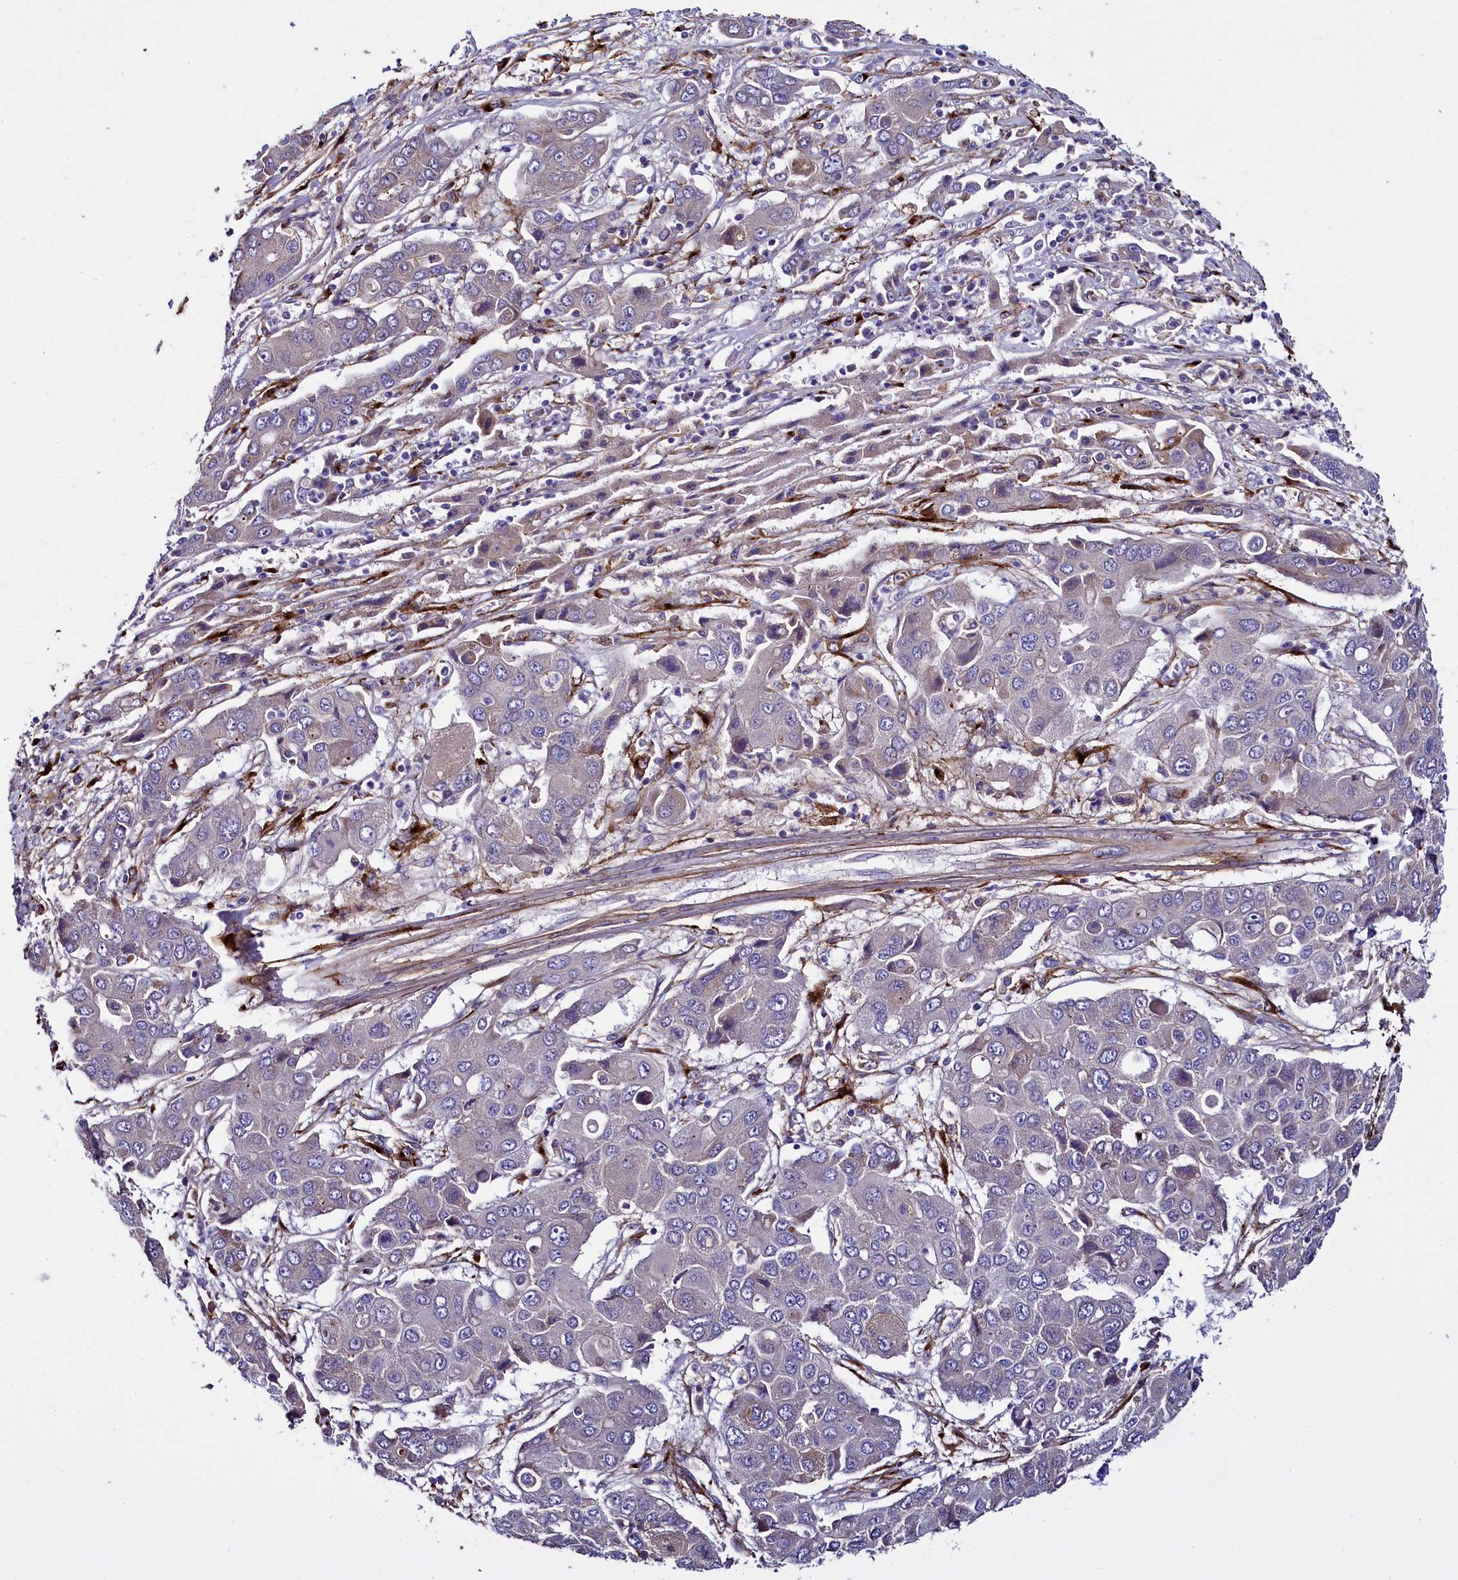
{"staining": {"intensity": "negative", "quantity": "none", "location": "none"}, "tissue": "liver cancer", "cell_type": "Tumor cells", "image_type": "cancer", "snomed": [{"axis": "morphology", "description": "Cholangiocarcinoma"}, {"axis": "topography", "description": "Liver"}], "caption": "DAB immunohistochemical staining of liver cancer demonstrates no significant expression in tumor cells. (Stains: DAB (3,3'-diaminobenzidine) immunohistochemistry with hematoxylin counter stain, Microscopy: brightfield microscopy at high magnification).", "gene": "MRC2", "patient": {"sex": "male", "age": 67}}